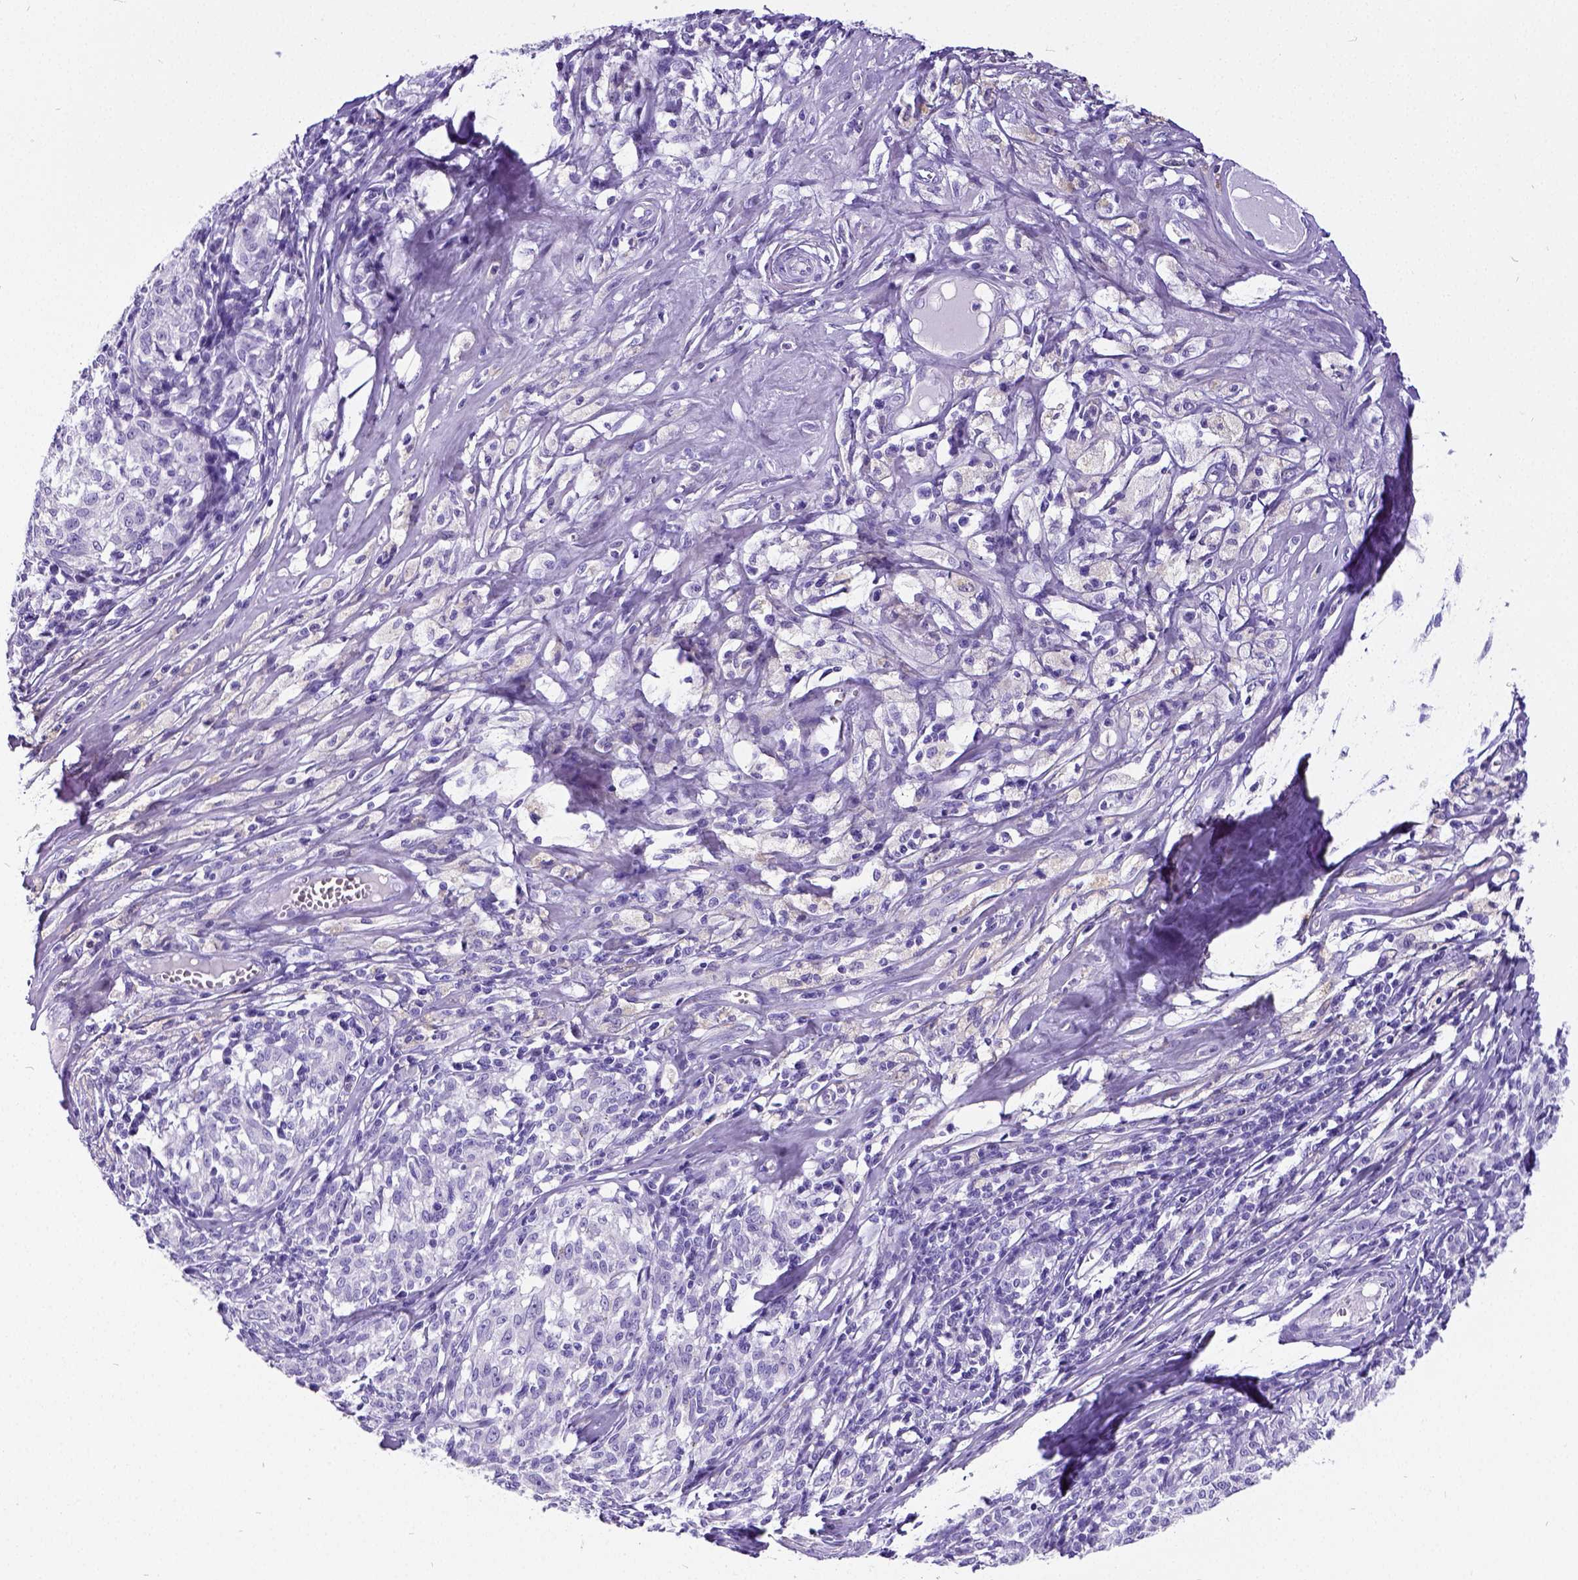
{"staining": {"intensity": "negative", "quantity": "none", "location": "none"}, "tissue": "melanoma", "cell_type": "Tumor cells", "image_type": "cancer", "snomed": [{"axis": "morphology", "description": "Malignant melanoma, NOS"}, {"axis": "topography", "description": "Skin"}], "caption": "IHC of human malignant melanoma exhibits no positivity in tumor cells. (DAB immunohistochemistry, high magnification).", "gene": "SATB2", "patient": {"sex": "female", "age": 72}}